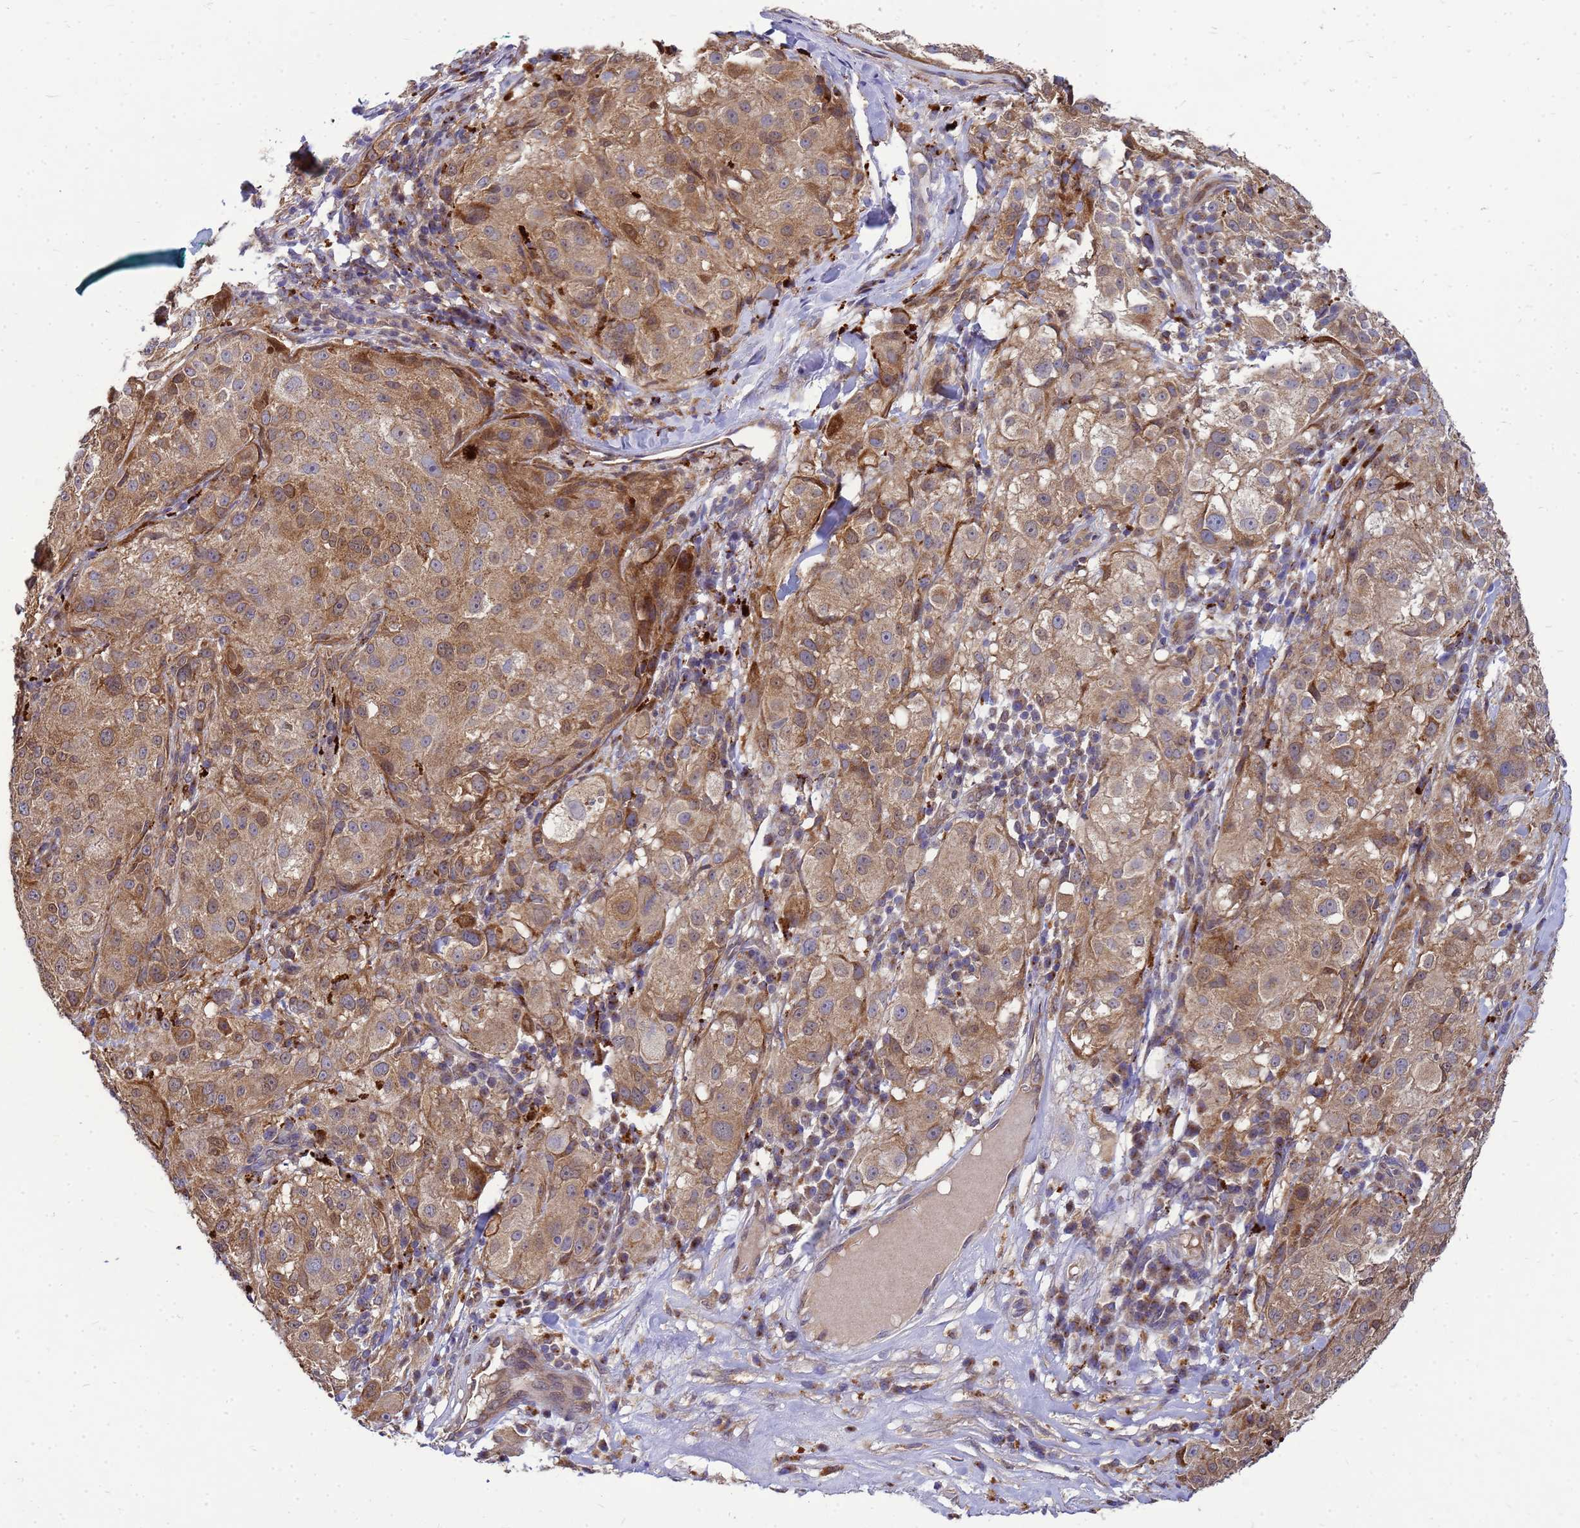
{"staining": {"intensity": "moderate", "quantity": ">75%", "location": "cytoplasmic/membranous,nuclear"}, "tissue": "melanoma", "cell_type": "Tumor cells", "image_type": "cancer", "snomed": [{"axis": "morphology", "description": "Necrosis, NOS"}, {"axis": "morphology", "description": "Malignant melanoma, NOS"}, {"axis": "topography", "description": "Skin"}], "caption": "Immunohistochemistry (IHC) micrograph of melanoma stained for a protein (brown), which shows medium levels of moderate cytoplasmic/membranous and nuclear expression in about >75% of tumor cells.", "gene": "EIF4EBP3", "patient": {"sex": "female", "age": 87}}